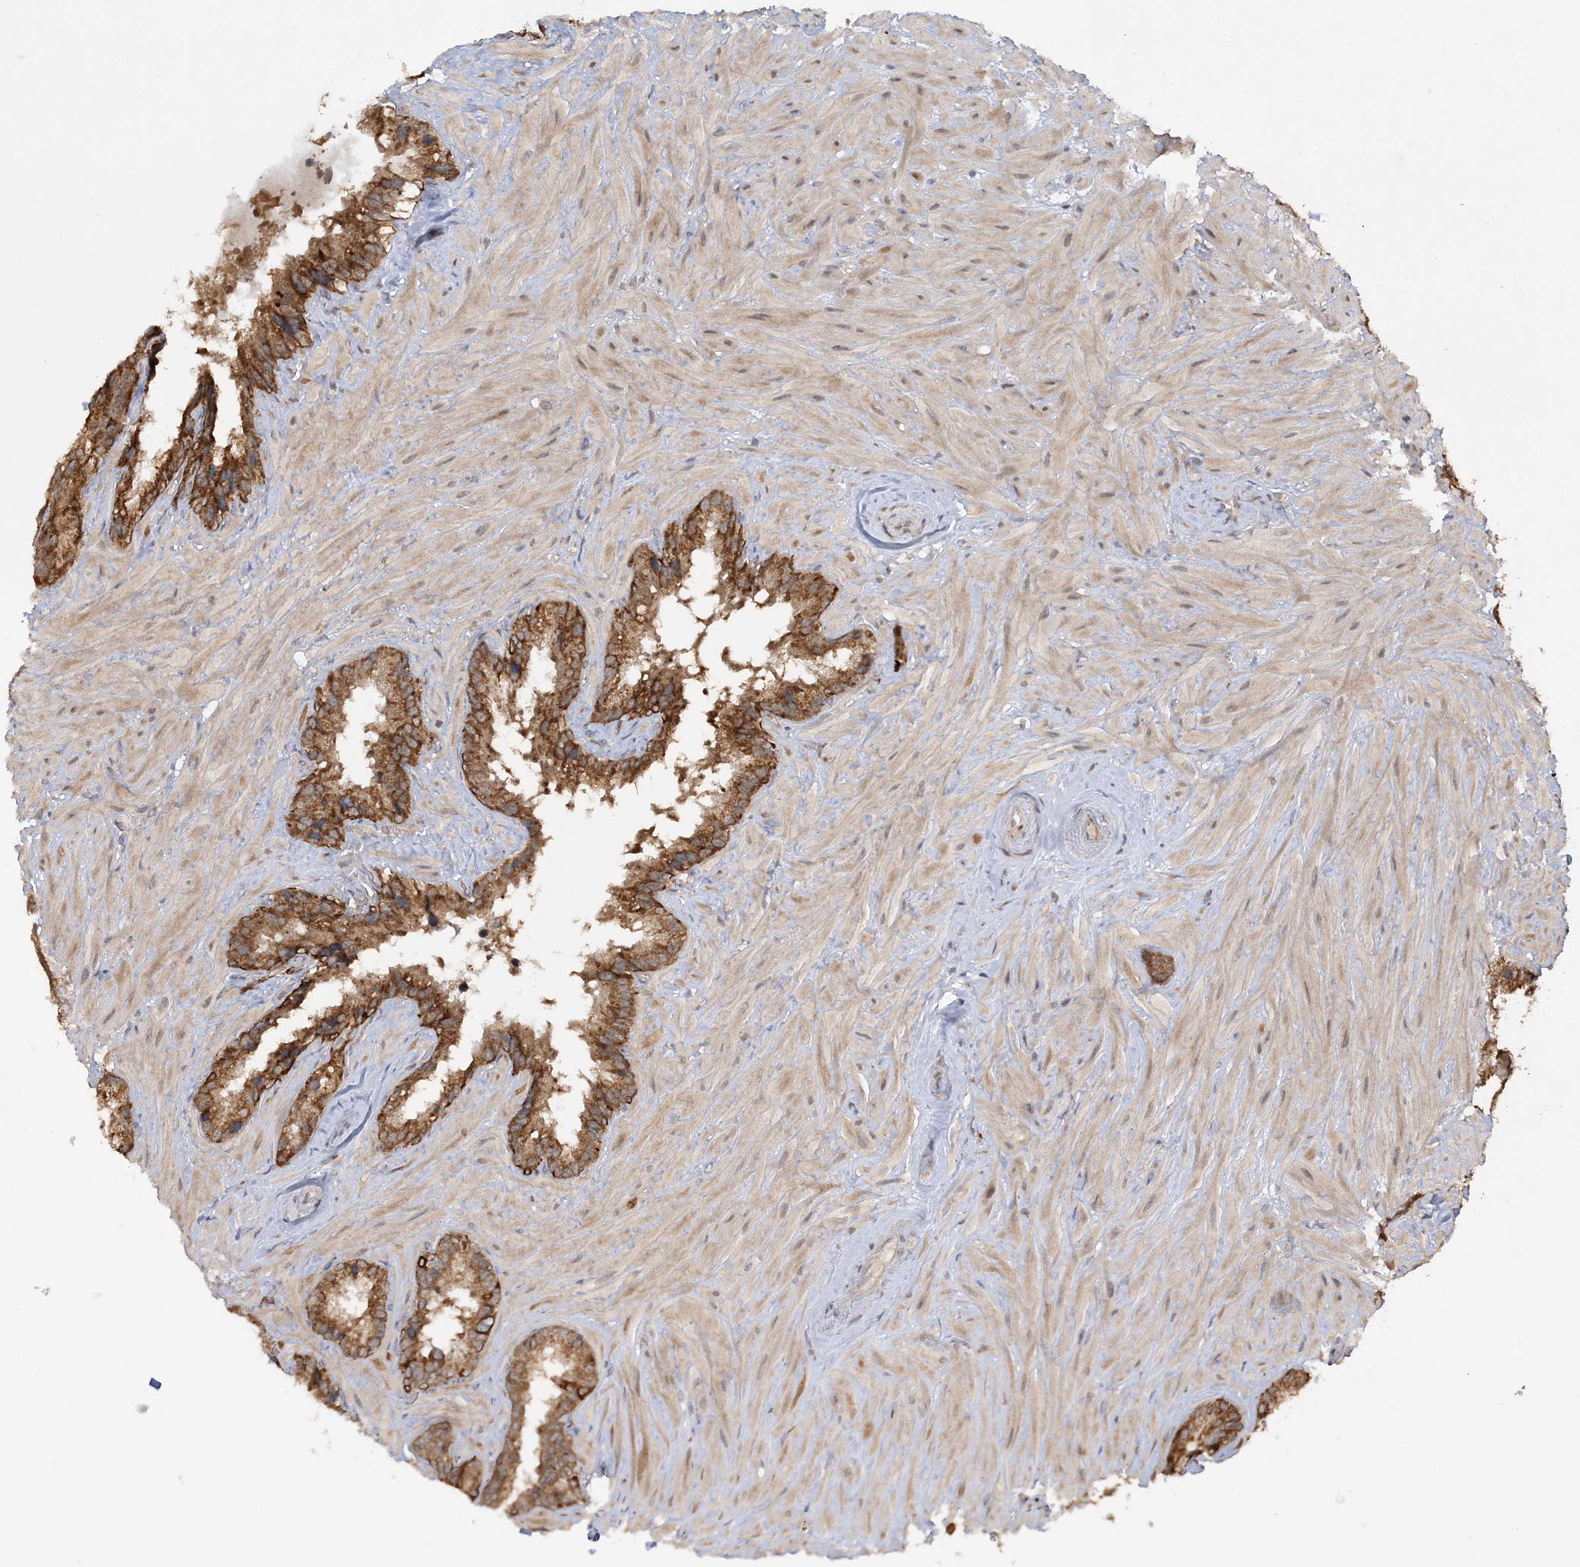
{"staining": {"intensity": "moderate", "quantity": ">75%", "location": "cytoplasmic/membranous"}, "tissue": "seminal vesicle", "cell_type": "Glandular cells", "image_type": "normal", "snomed": [{"axis": "morphology", "description": "Normal tissue, NOS"}, {"axis": "topography", "description": "Prostate"}, {"axis": "topography", "description": "Seminal veicle"}], "caption": "IHC image of unremarkable seminal vesicle stained for a protein (brown), which exhibits medium levels of moderate cytoplasmic/membranous expression in approximately >75% of glandular cells.", "gene": "MMADHC", "patient": {"sex": "male", "age": 68}}